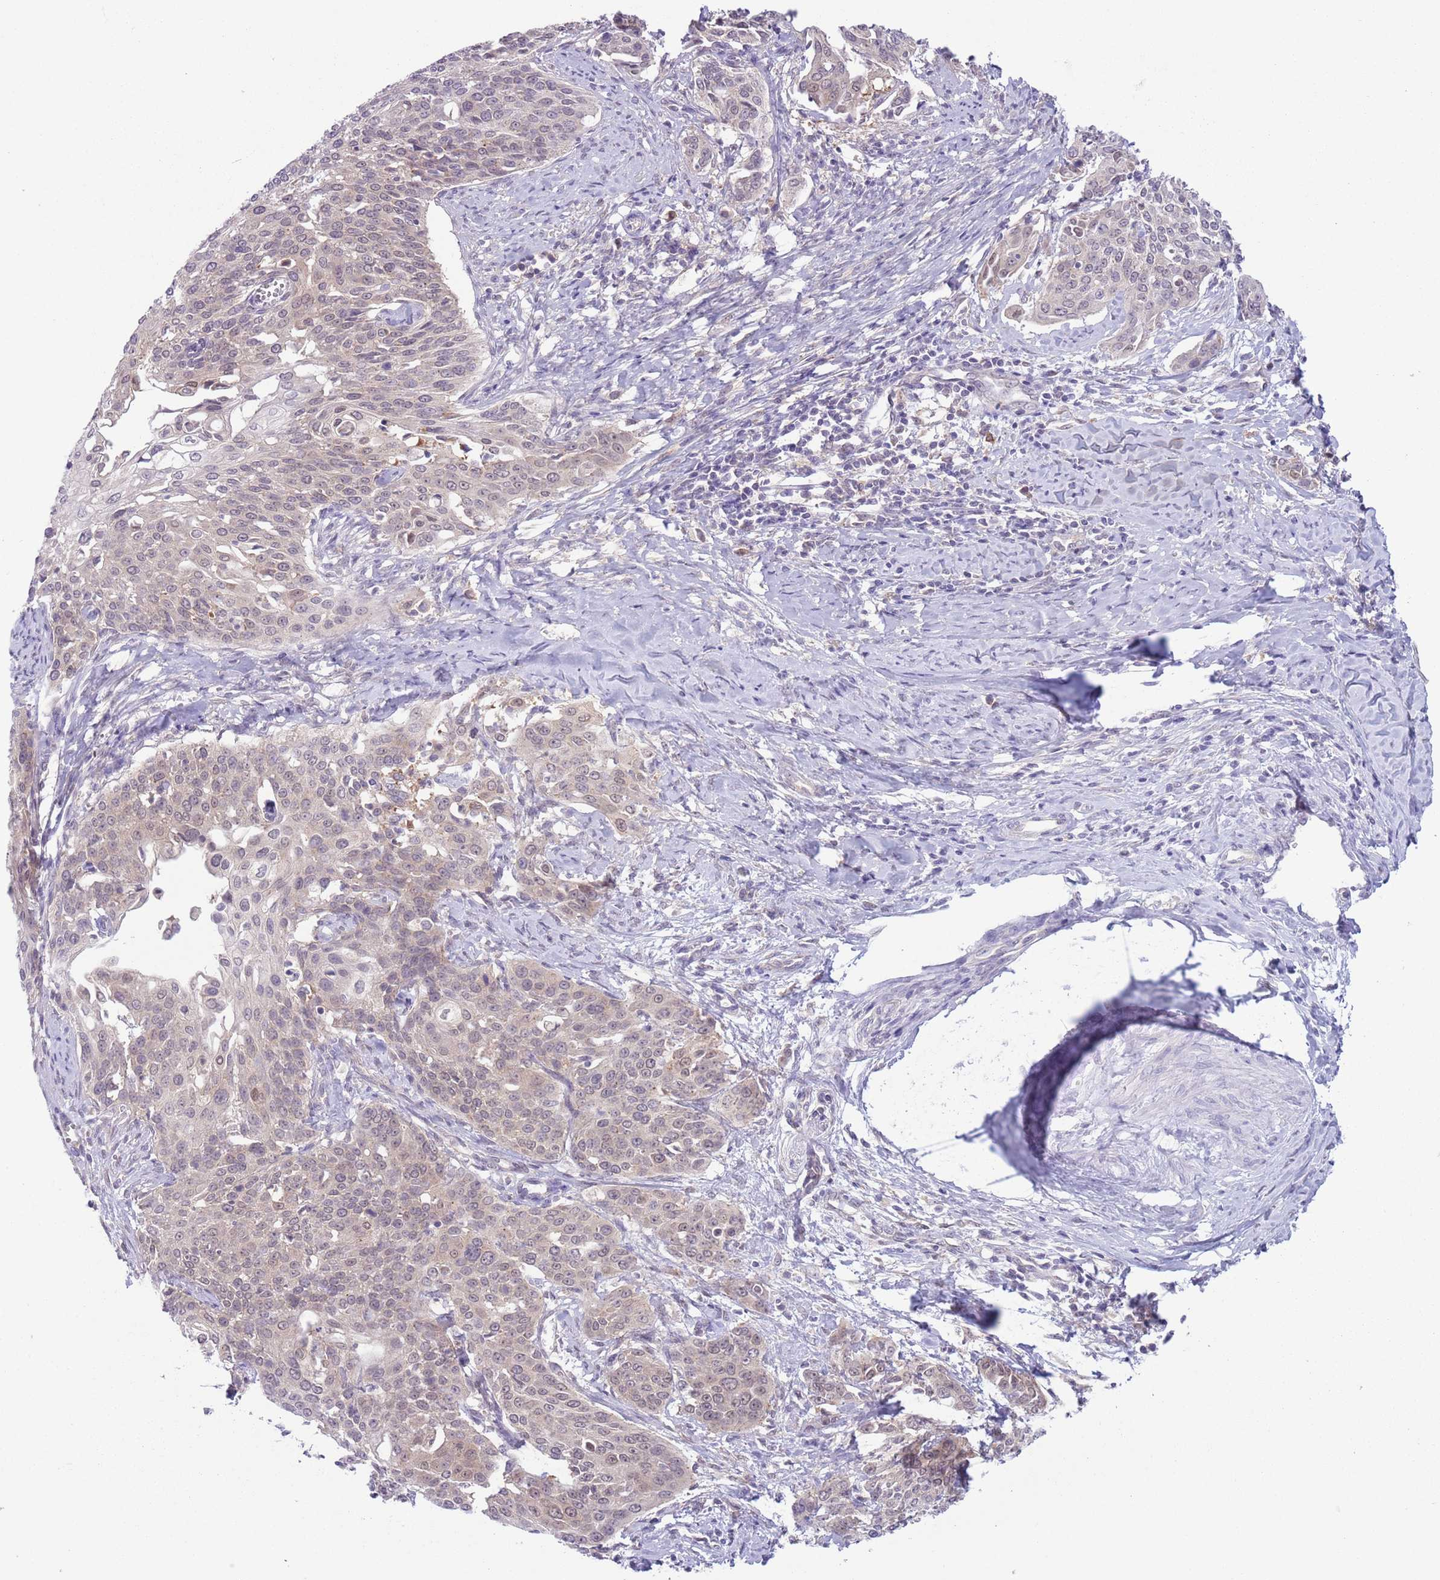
{"staining": {"intensity": "weak", "quantity": "25%-75%", "location": "cytoplasmic/membranous,nuclear"}, "tissue": "cervical cancer", "cell_type": "Tumor cells", "image_type": "cancer", "snomed": [{"axis": "morphology", "description": "Squamous cell carcinoma, NOS"}, {"axis": "topography", "description": "Cervix"}], "caption": "This micrograph exhibits immunohistochemistry (IHC) staining of cervical cancer, with low weak cytoplasmic/membranous and nuclear positivity in about 25%-75% of tumor cells.", "gene": "COPE", "patient": {"sex": "female", "age": 44}}